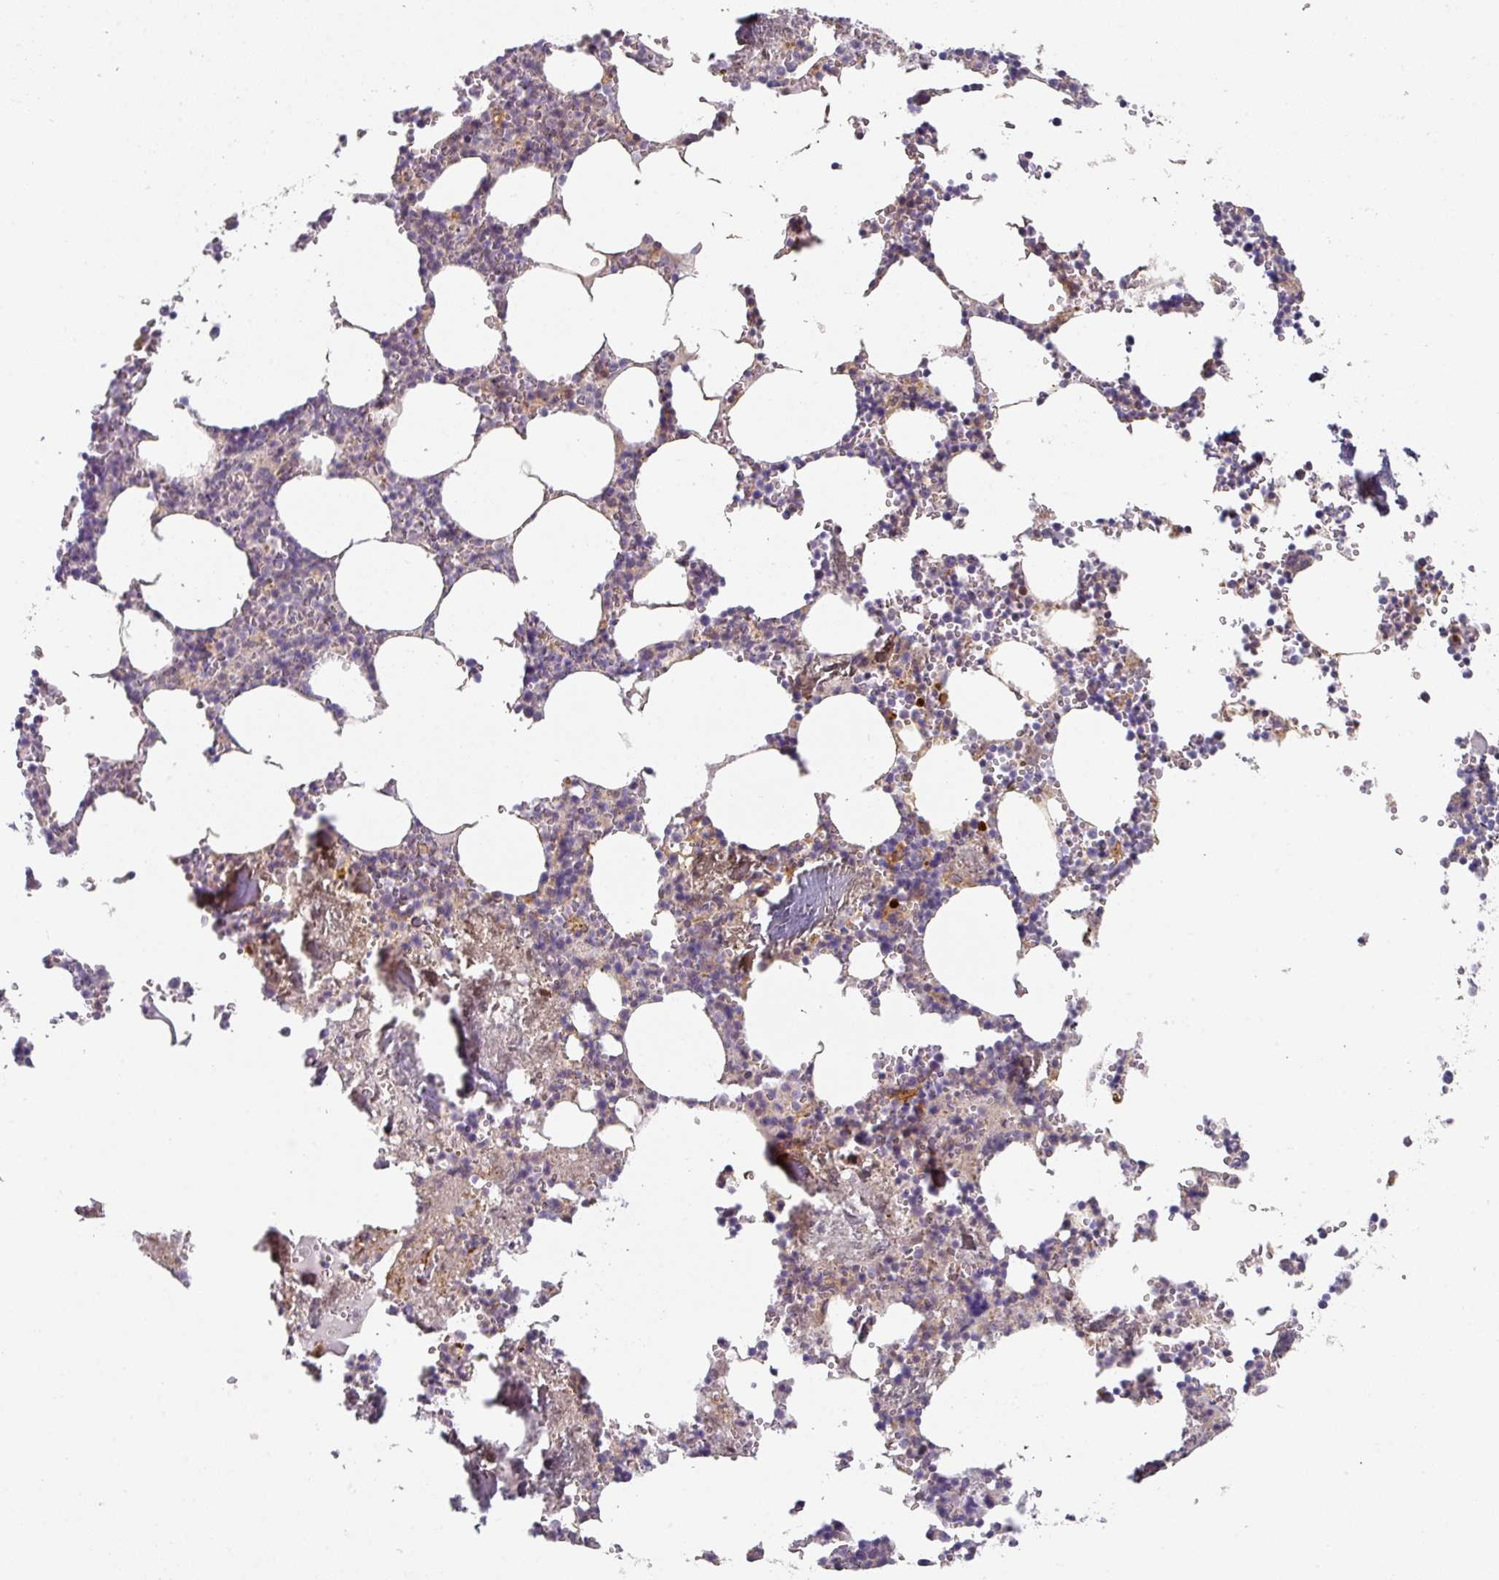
{"staining": {"intensity": "negative", "quantity": "none", "location": "none"}, "tissue": "bone marrow", "cell_type": "Hematopoietic cells", "image_type": "normal", "snomed": [{"axis": "morphology", "description": "Normal tissue, NOS"}, {"axis": "topography", "description": "Bone marrow"}], "caption": "Immunohistochemical staining of unremarkable human bone marrow displays no significant positivity in hematopoietic cells. The staining was performed using DAB (3,3'-diaminobenzidine) to visualize the protein expression in brown, while the nuclei were stained in blue with hematoxylin (Magnification: 20x).", "gene": "C1QB", "patient": {"sex": "male", "age": 54}}